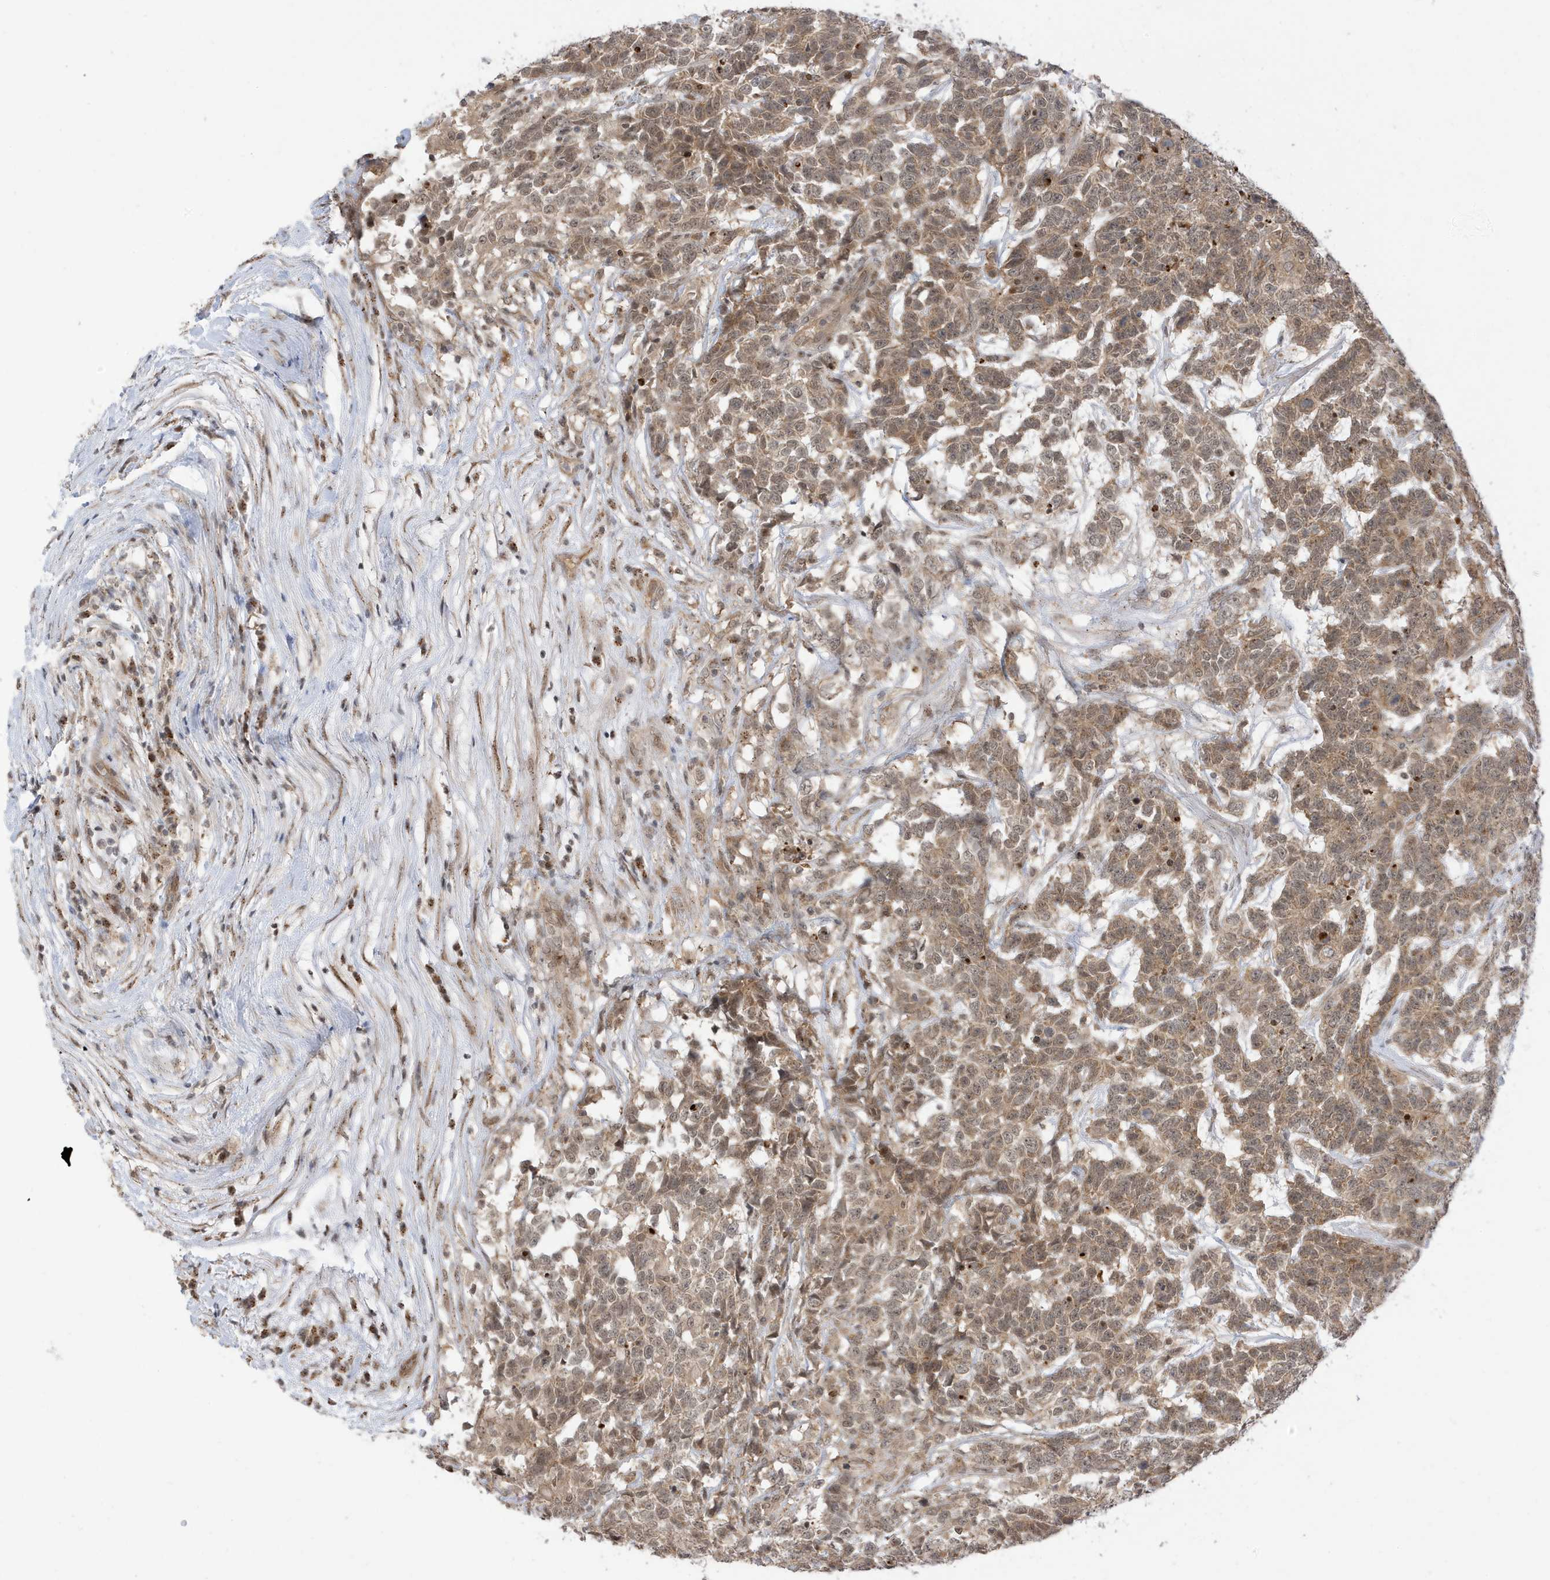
{"staining": {"intensity": "moderate", "quantity": ">75%", "location": "cytoplasmic/membranous,nuclear"}, "tissue": "testis cancer", "cell_type": "Tumor cells", "image_type": "cancer", "snomed": [{"axis": "morphology", "description": "Carcinoma, Embryonal, NOS"}, {"axis": "topography", "description": "Testis"}], "caption": "A brown stain labels moderate cytoplasmic/membranous and nuclear staining of a protein in human testis cancer (embryonal carcinoma) tumor cells. Nuclei are stained in blue.", "gene": "TAB3", "patient": {"sex": "male", "age": 26}}